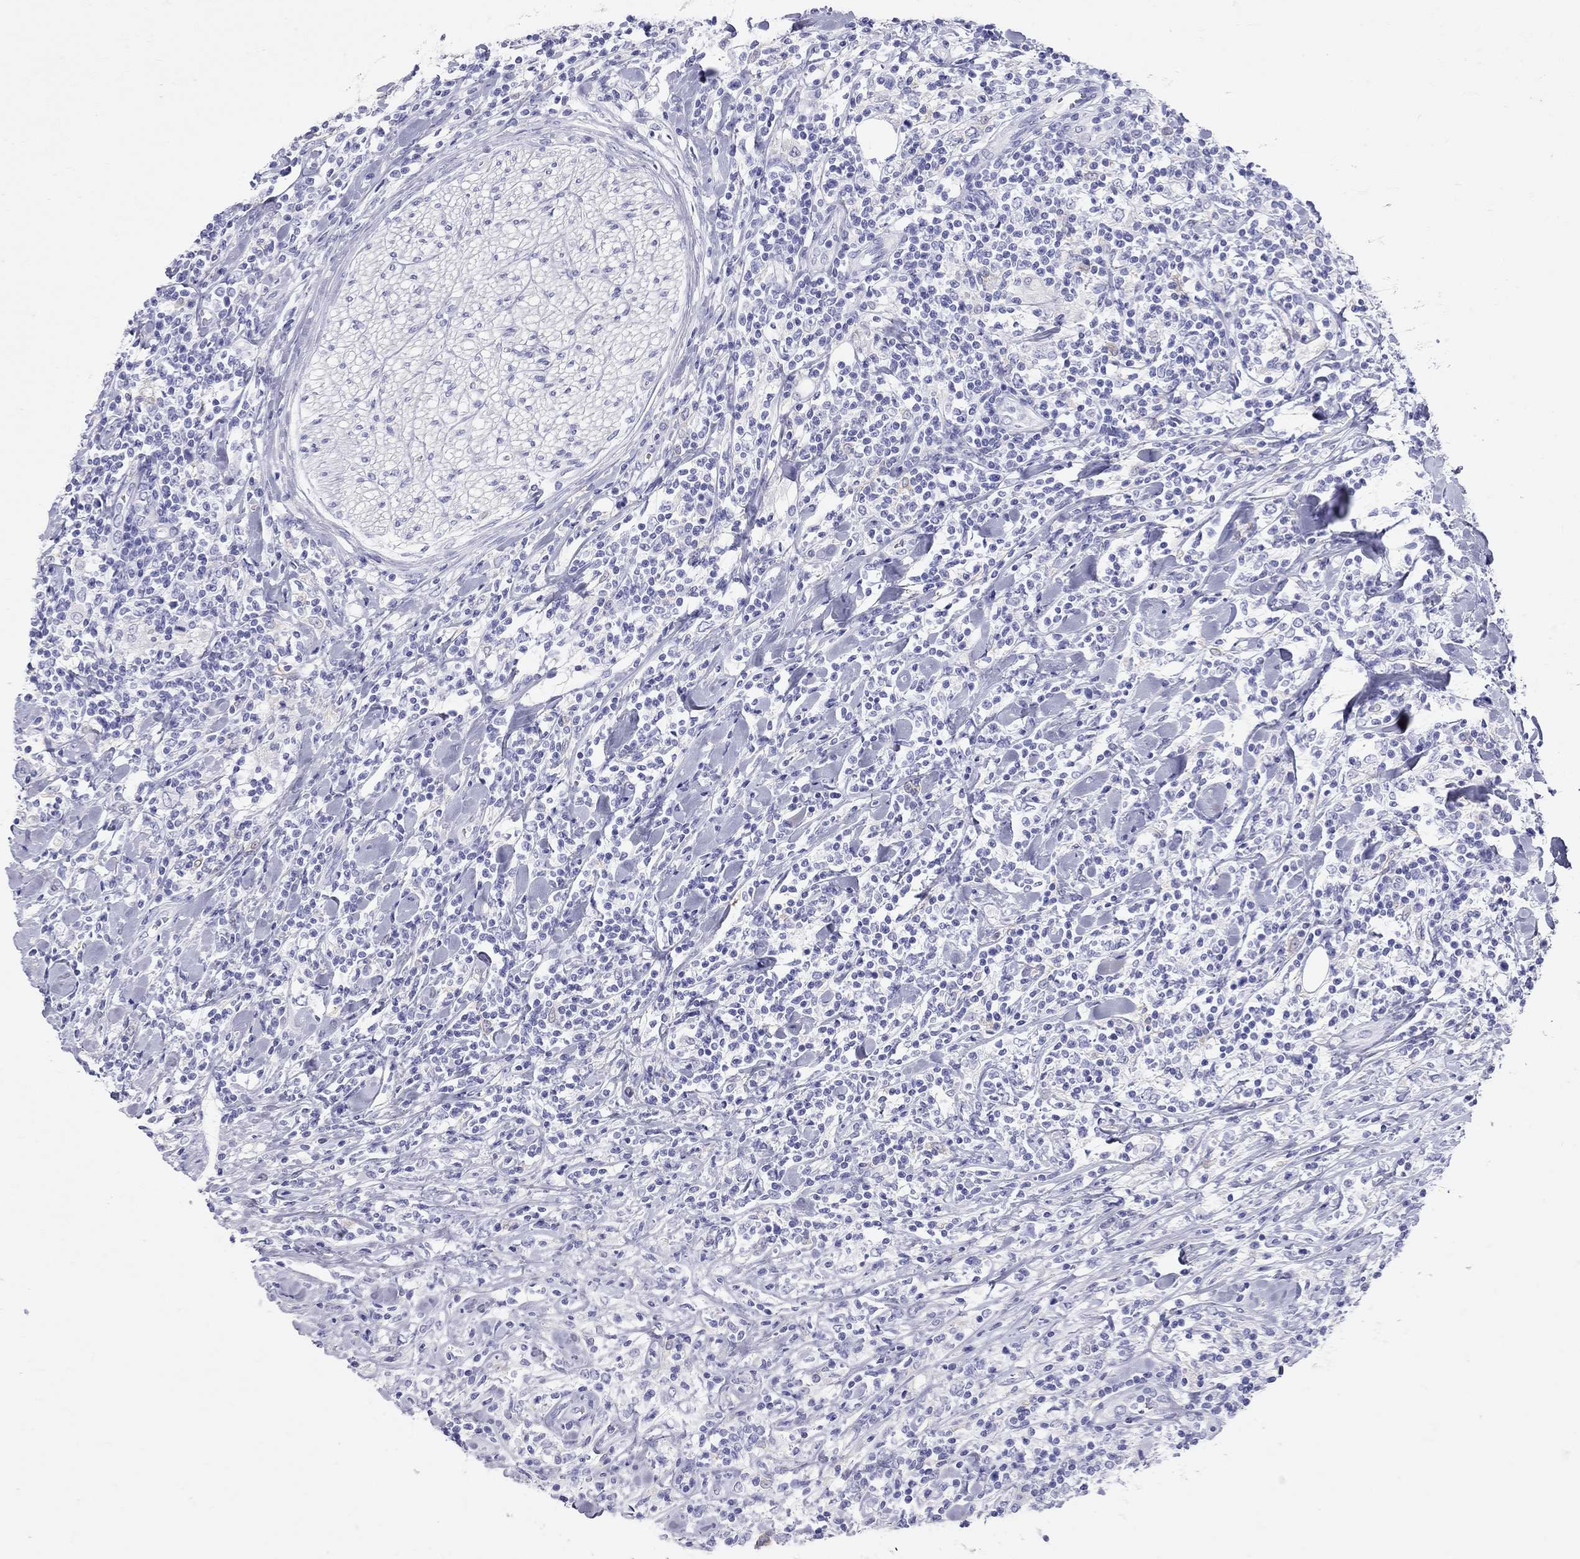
{"staining": {"intensity": "negative", "quantity": "none", "location": "none"}, "tissue": "lymphoma", "cell_type": "Tumor cells", "image_type": "cancer", "snomed": [{"axis": "morphology", "description": "Malignant lymphoma, non-Hodgkin's type, High grade"}, {"axis": "topography", "description": "Lymph node"}], "caption": "This is a photomicrograph of immunohistochemistry staining of lymphoma, which shows no positivity in tumor cells.", "gene": "HLA-DQB2", "patient": {"sex": "female", "age": 84}}